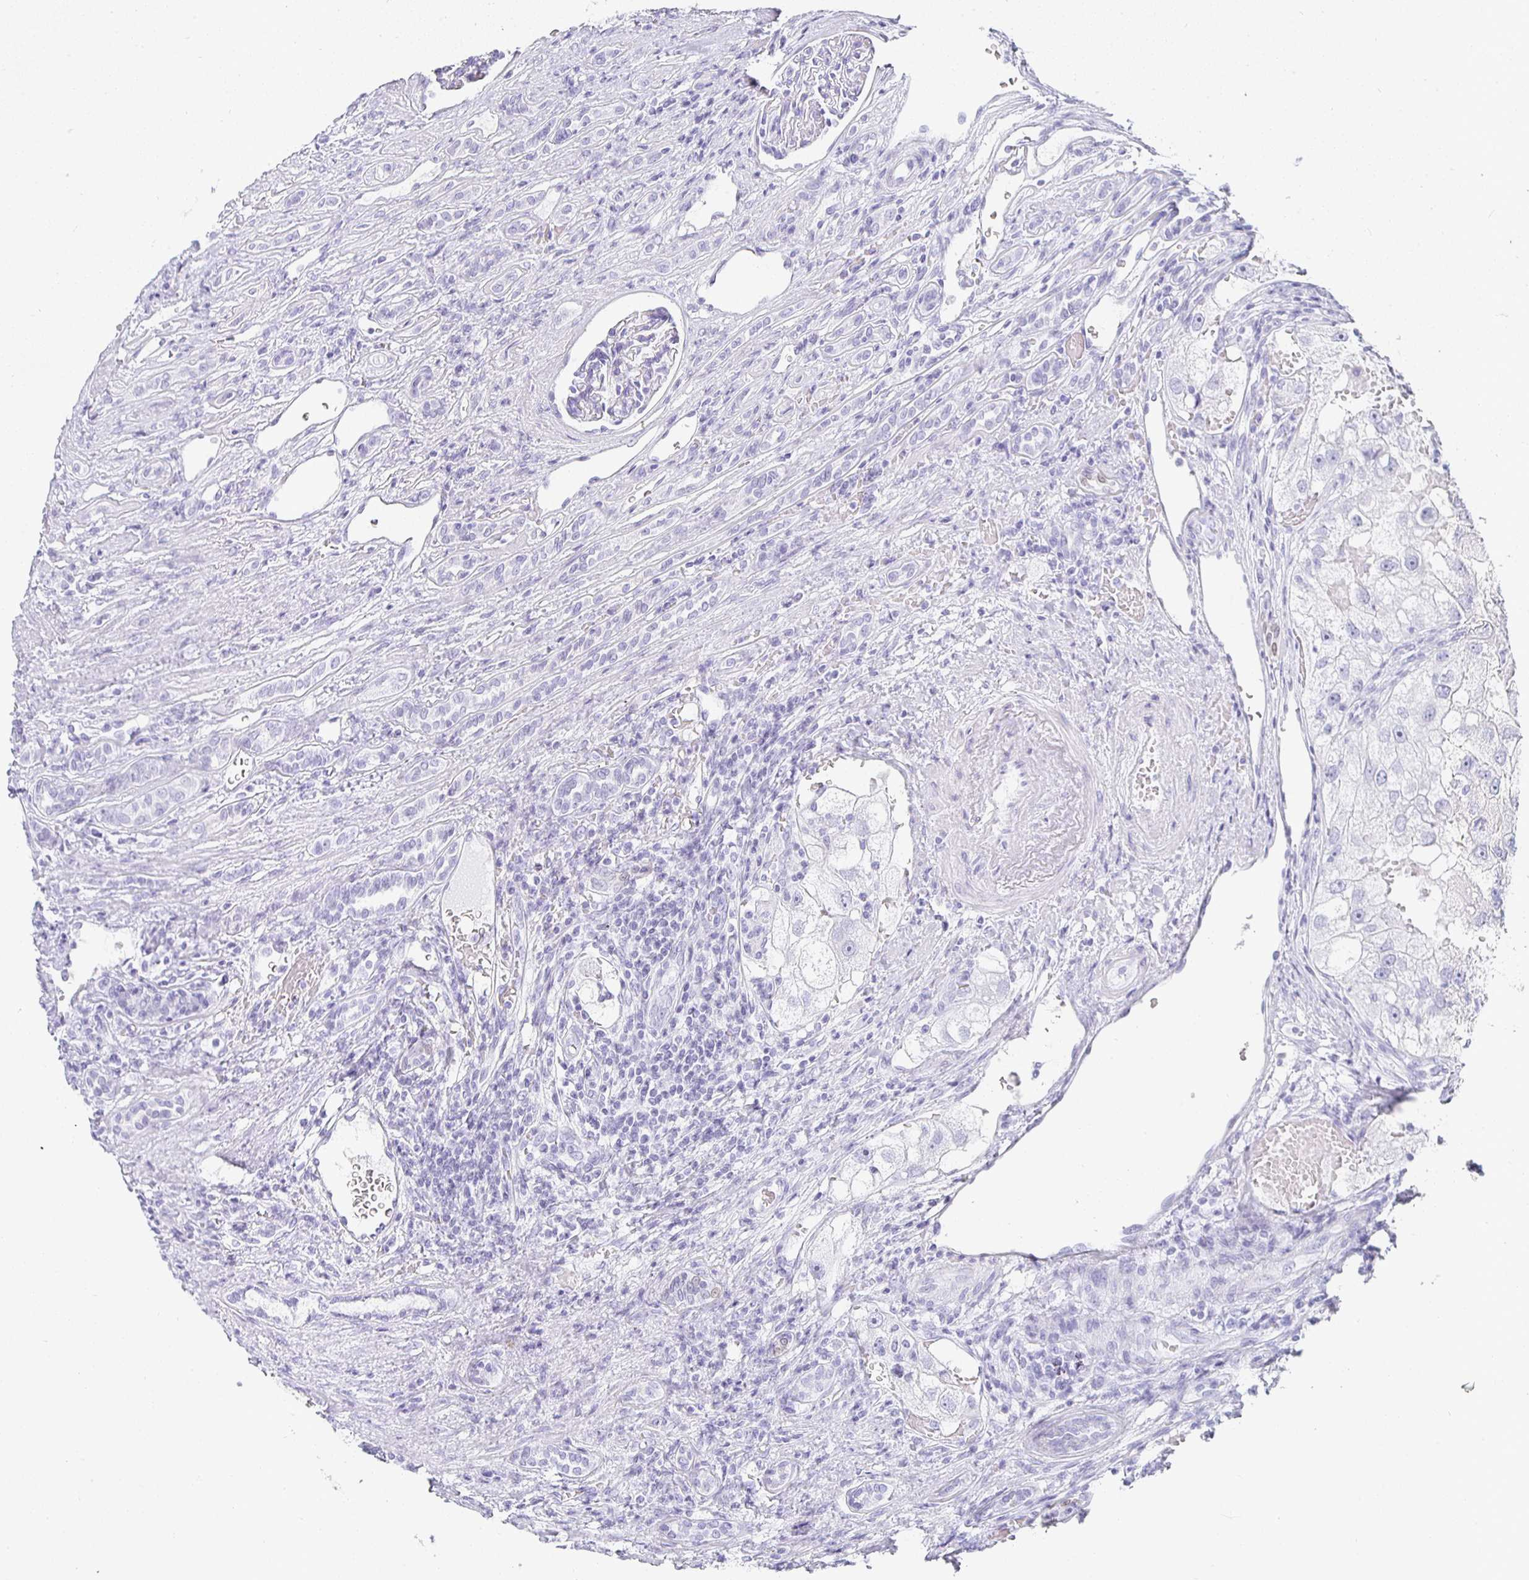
{"staining": {"intensity": "negative", "quantity": "none", "location": "none"}, "tissue": "renal cancer", "cell_type": "Tumor cells", "image_type": "cancer", "snomed": [{"axis": "morphology", "description": "Adenocarcinoma, NOS"}, {"axis": "topography", "description": "Kidney"}], "caption": "IHC of adenocarcinoma (renal) exhibits no expression in tumor cells. The staining is performed using DAB (3,3'-diaminobenzidine) brown chromogen with nuclei counter-stained in using hematoxylin.", "gene": "TPSD1", "patient": {"sex": "male", "age": 63}}